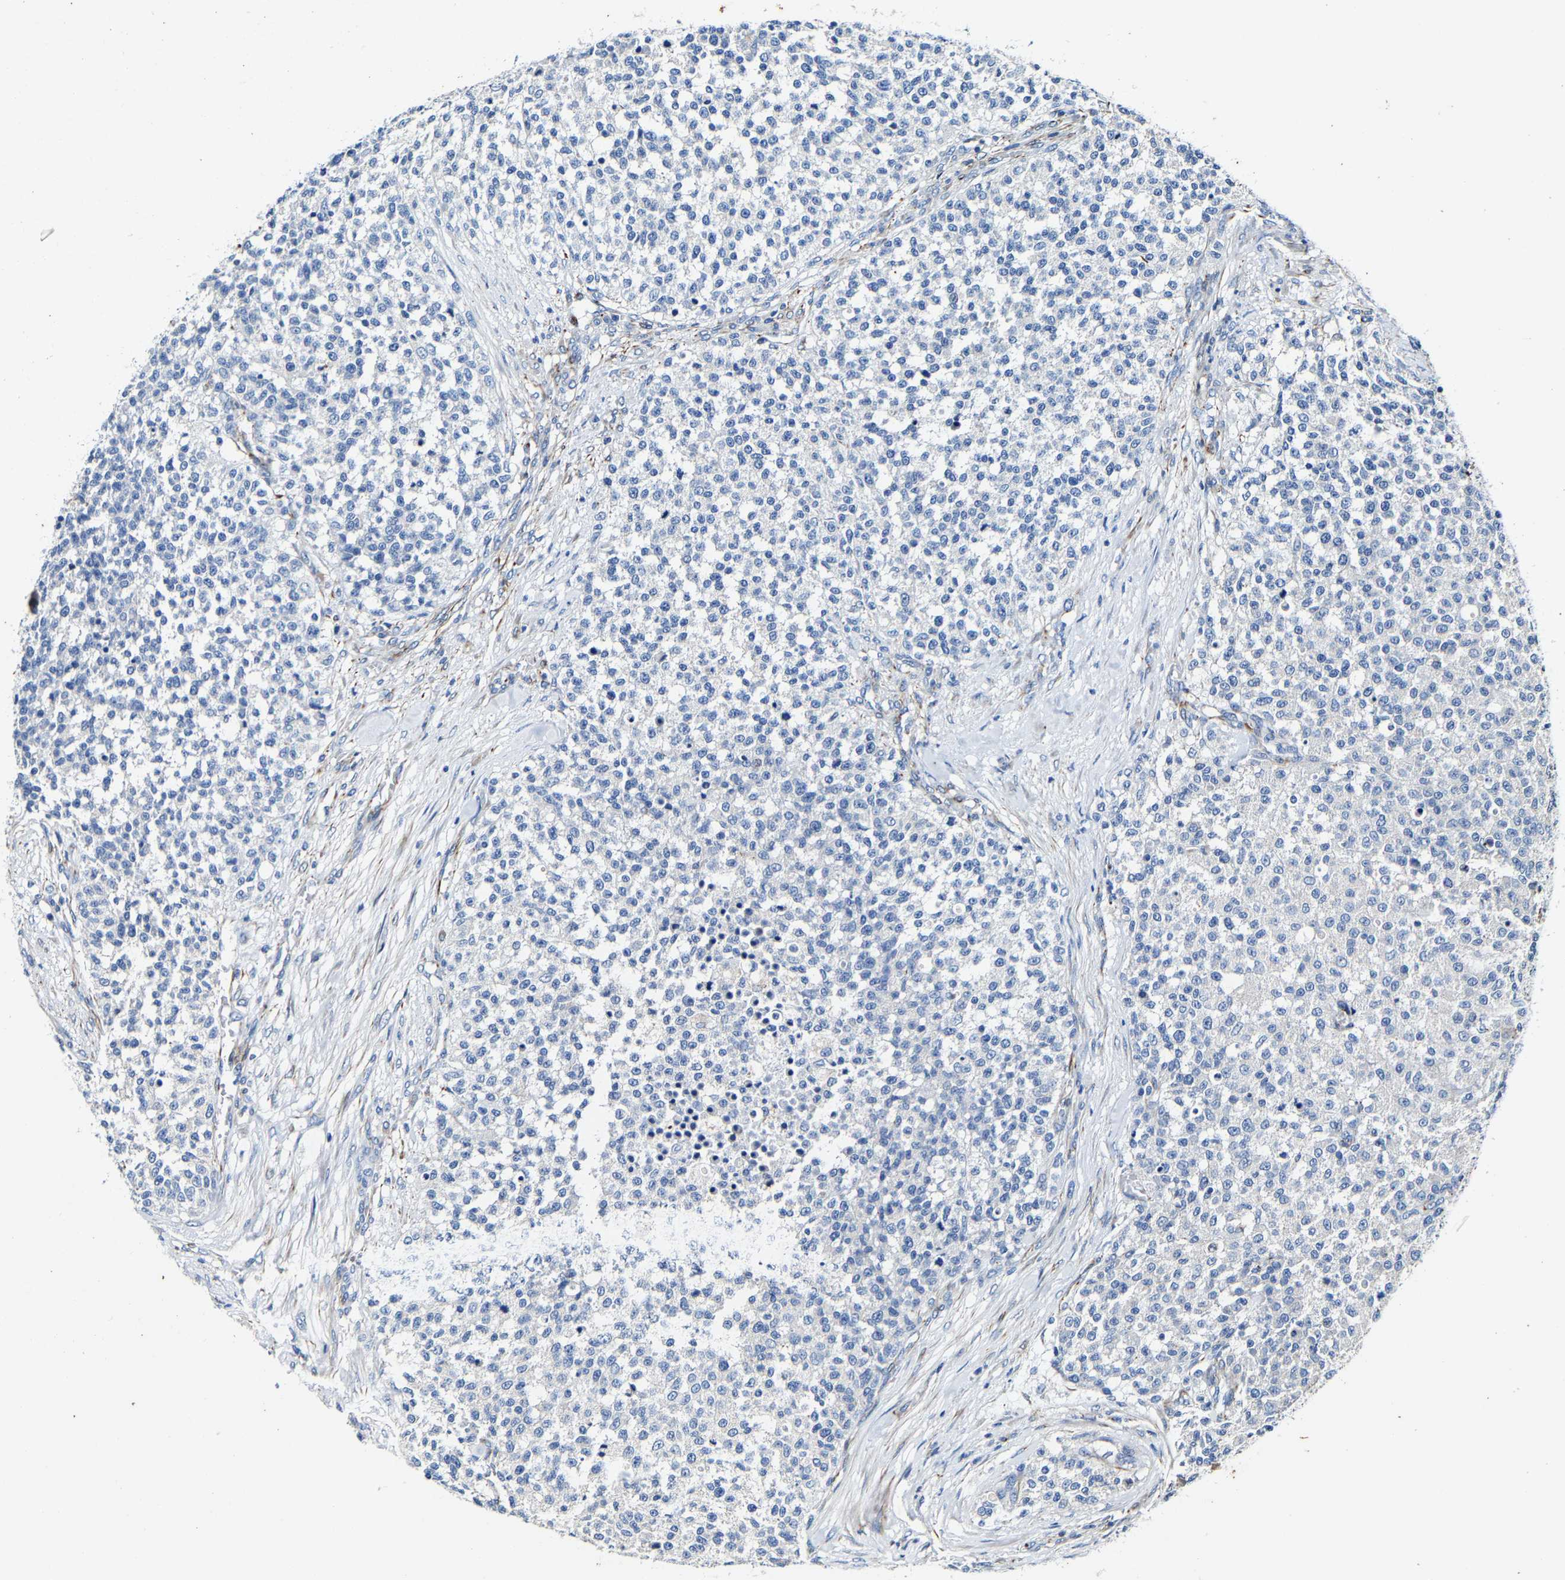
{"staining": {"intensity": "negative", "quantity": "none", "location": "none"}, "tissue": "testis cancer", "cell_type": "Tumor cells", "image_type": "cancer", "snomed": [{"axis": "morphology", "description": "Seminoma, NOS"}, {"axis": "topography", "description": "Testis"}], "caption": "IHC micrograph of neoplastic tissue: testis cancer (seminoma) stained with DAB displays no significant protein staining in tumor cells.", "gene": "MMEL1", "patient": {"sex": "male", "age": 59}}